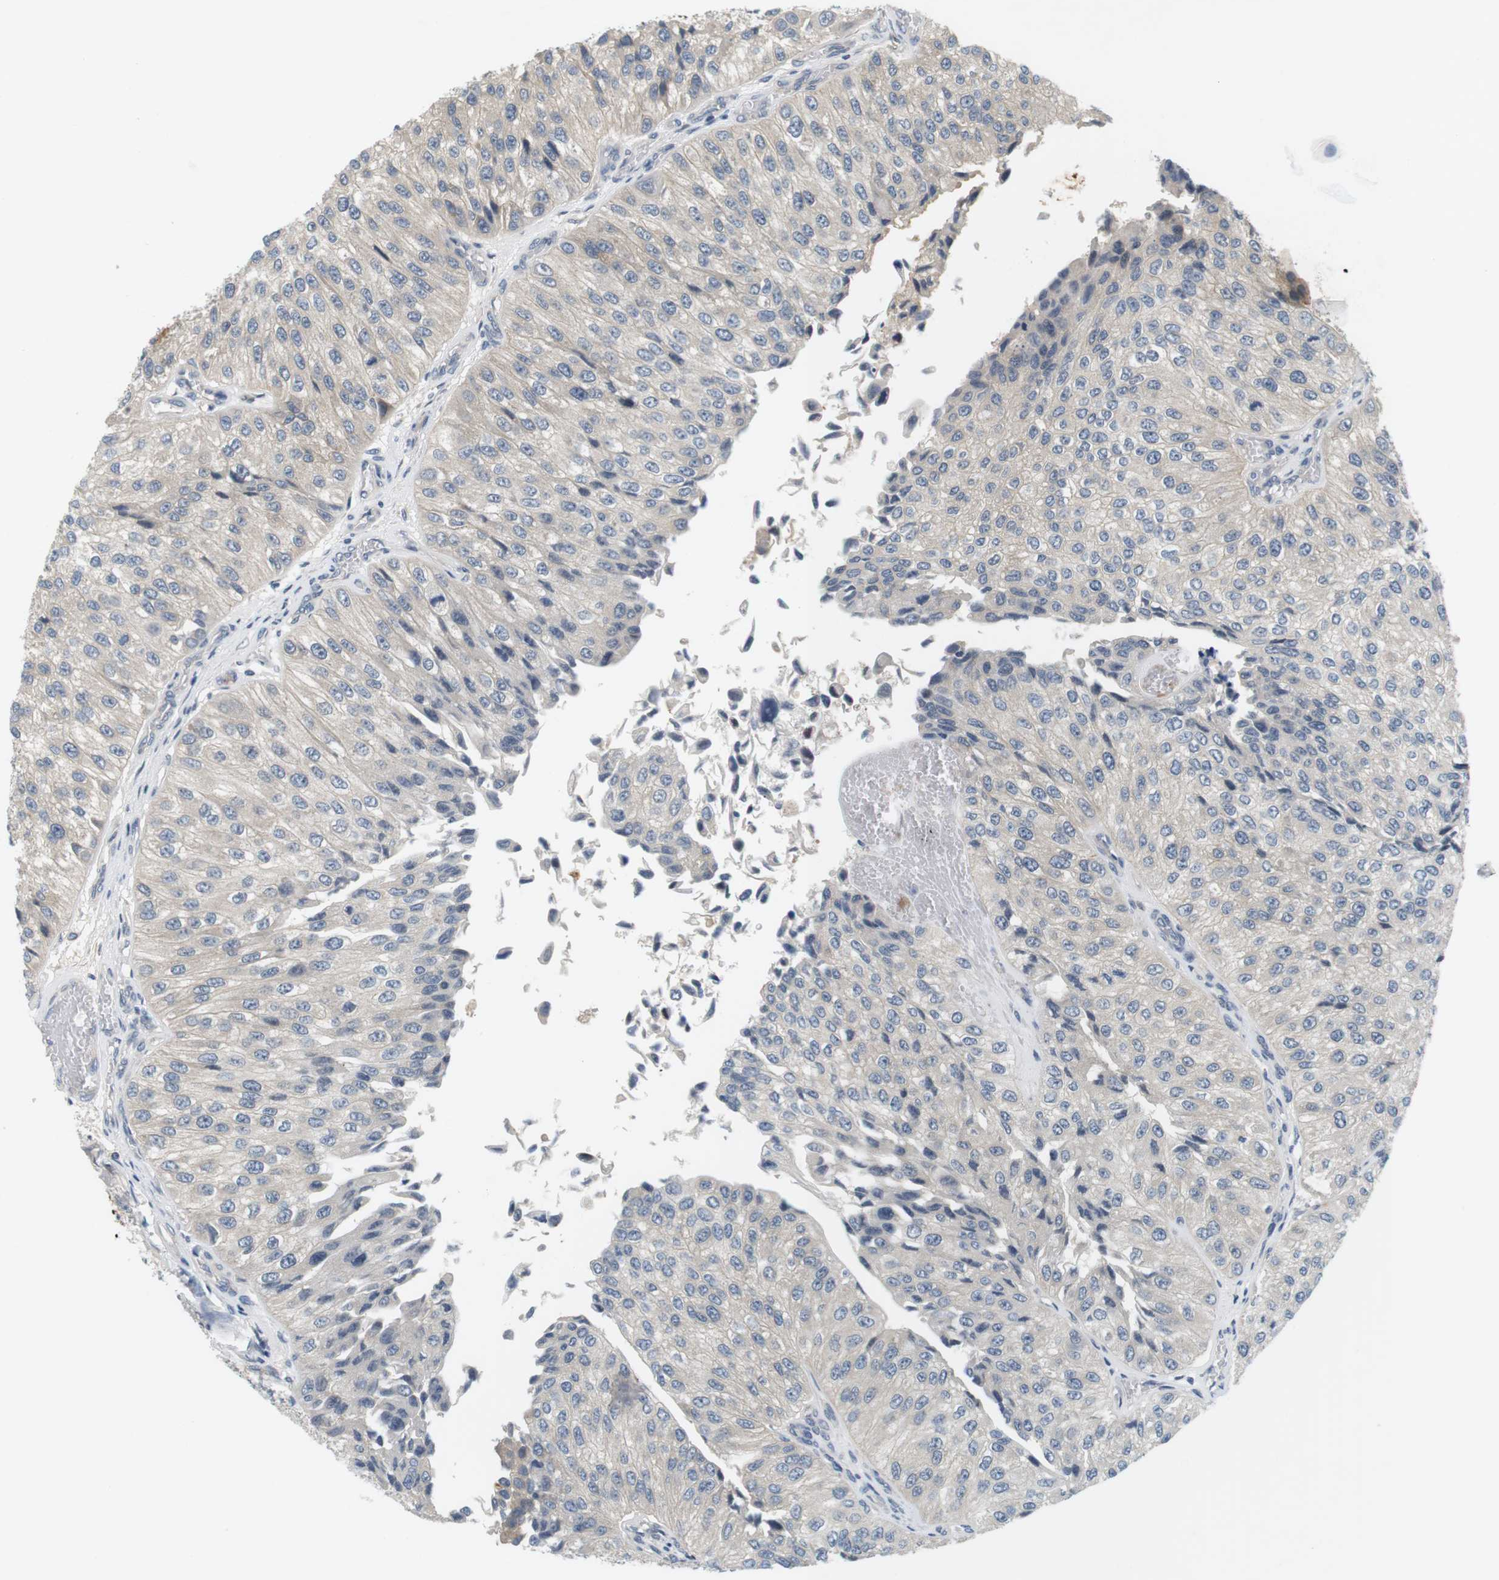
{"staining": {"intensity": "negative", "quantity": "none", "location": "none"}, "tissue": "urothelial cancer", "cell_type": "Tumor cells", "image_type": "cancer", "snomed": [{"axis": "morphology", "description": "Urothelial carcinoma, High grade"}, {"axis": "topography", "description": "Kidney"}, {"axis": "topography", "description": "Urinary bladder"}], "caption": "IHC of human urothelial cancer exhibits no expression in tumor cells.", "gene": "EVA1C", "patient": {"sex": "male", "age": 77}}